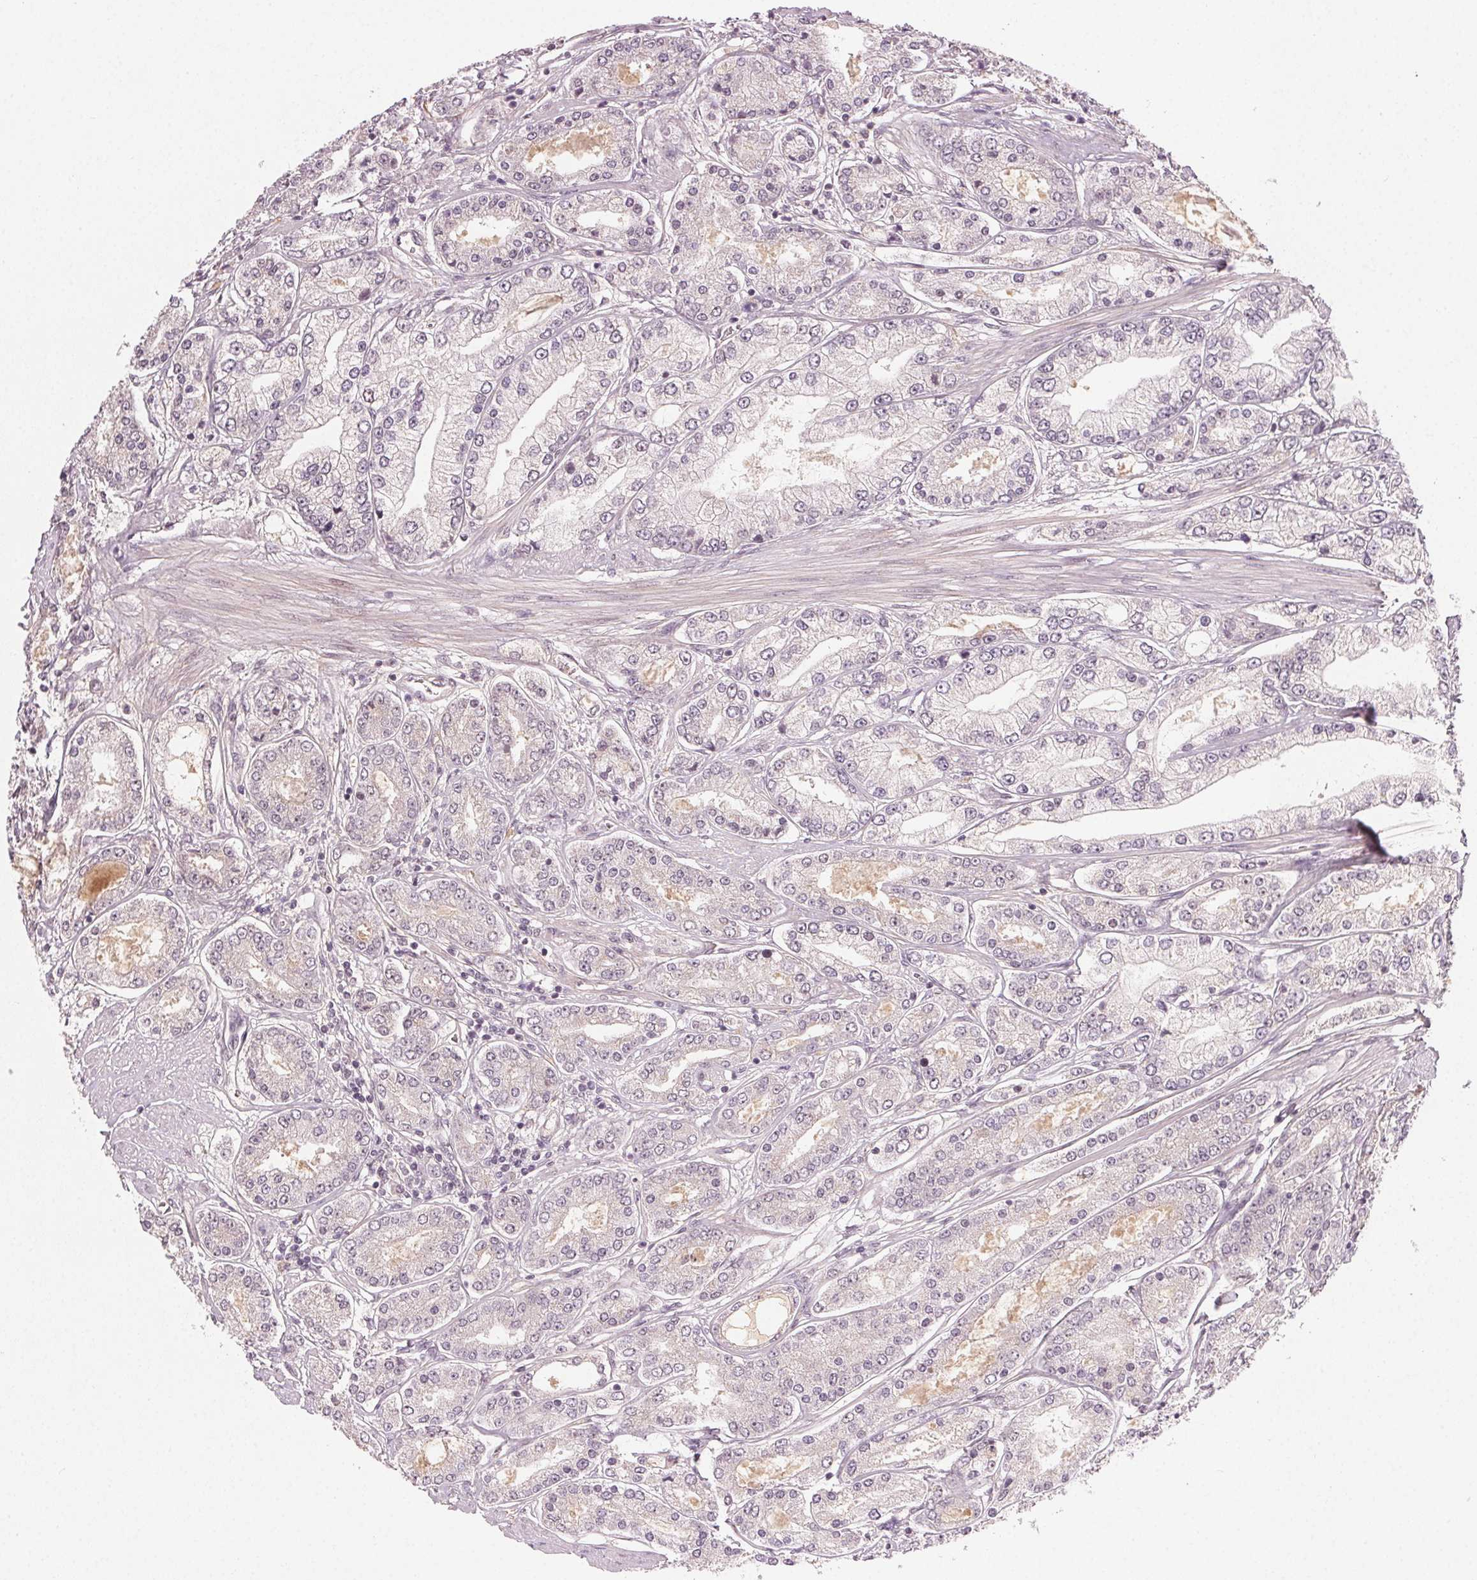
{"staining": {"intensity": "negative", "quantity": "none", "location": "none"}, "tissue": "prostate cancer", "cell_type": "Tumor cells", "image_type": "cancer", "snomed": [{"axis": "morphology", "description": "Adenocarcinoma, High grade"}, {"axis": "topography", "description": "Prostate"}], "caption": "Micrograph shows no protein staining in tumor cells of prostate high-grade adenocarcinoma tissue.", "gene": "TUB", "patient": {"sex": "male", "age": 66}}